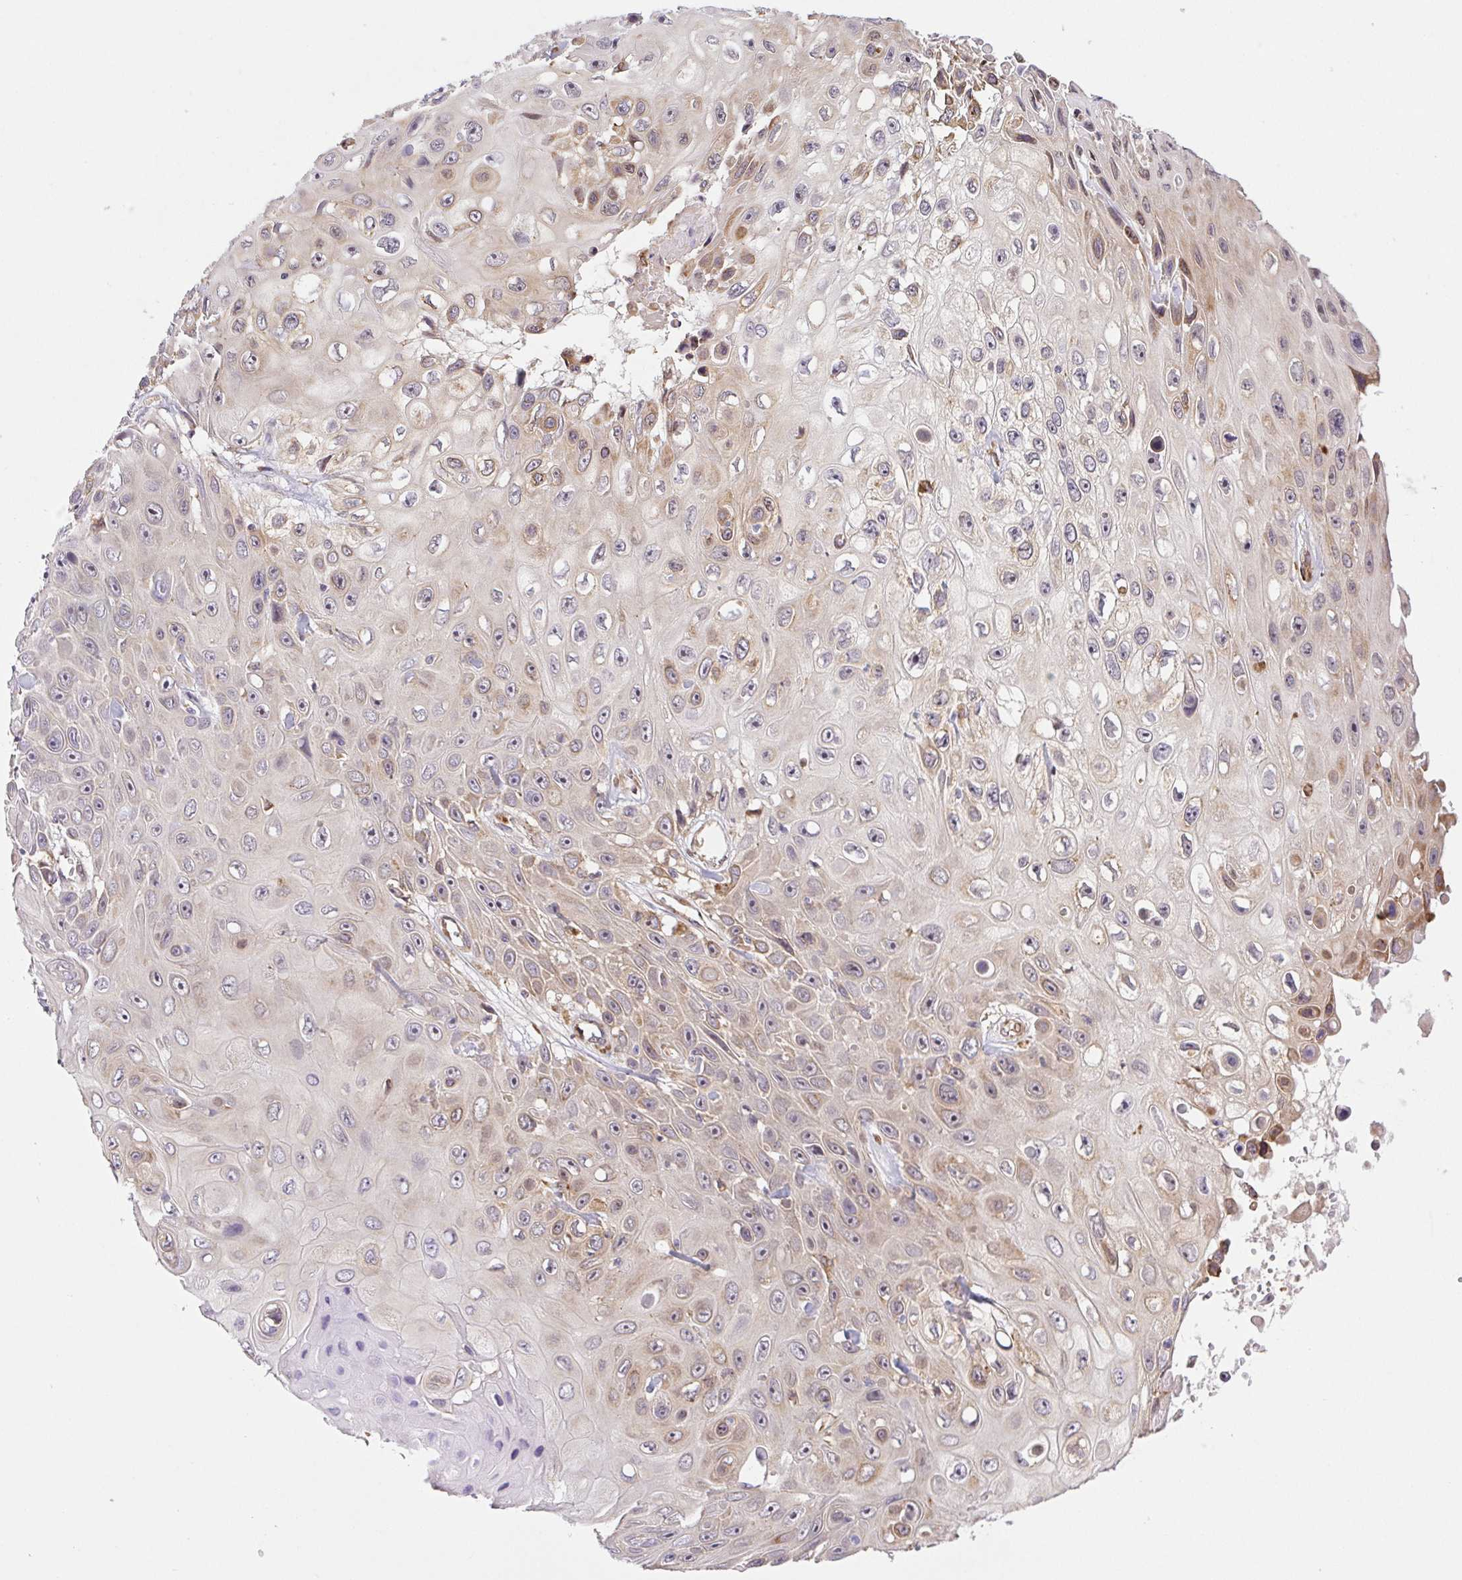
{"staining": {"intensity": "weak", "quantity": "<25%", "location": "cytoplasmic/membranous"}, "tissue": "skin cancer", "cell_type": "Tumor cells", "image_type": "cancer", "snomed": [{"axis": "morphology", "description": "Squamous cell carcinoma, NOS"}, {"axis": "topography", "description": "Skin"}], "caption": "Immunohistochemical staining of skin cancer (squamous cell carcinoma) displays no significant expression in tumor cells.", "gene": "LYPD5", "patient": {"sex": "male", "age": 82}}